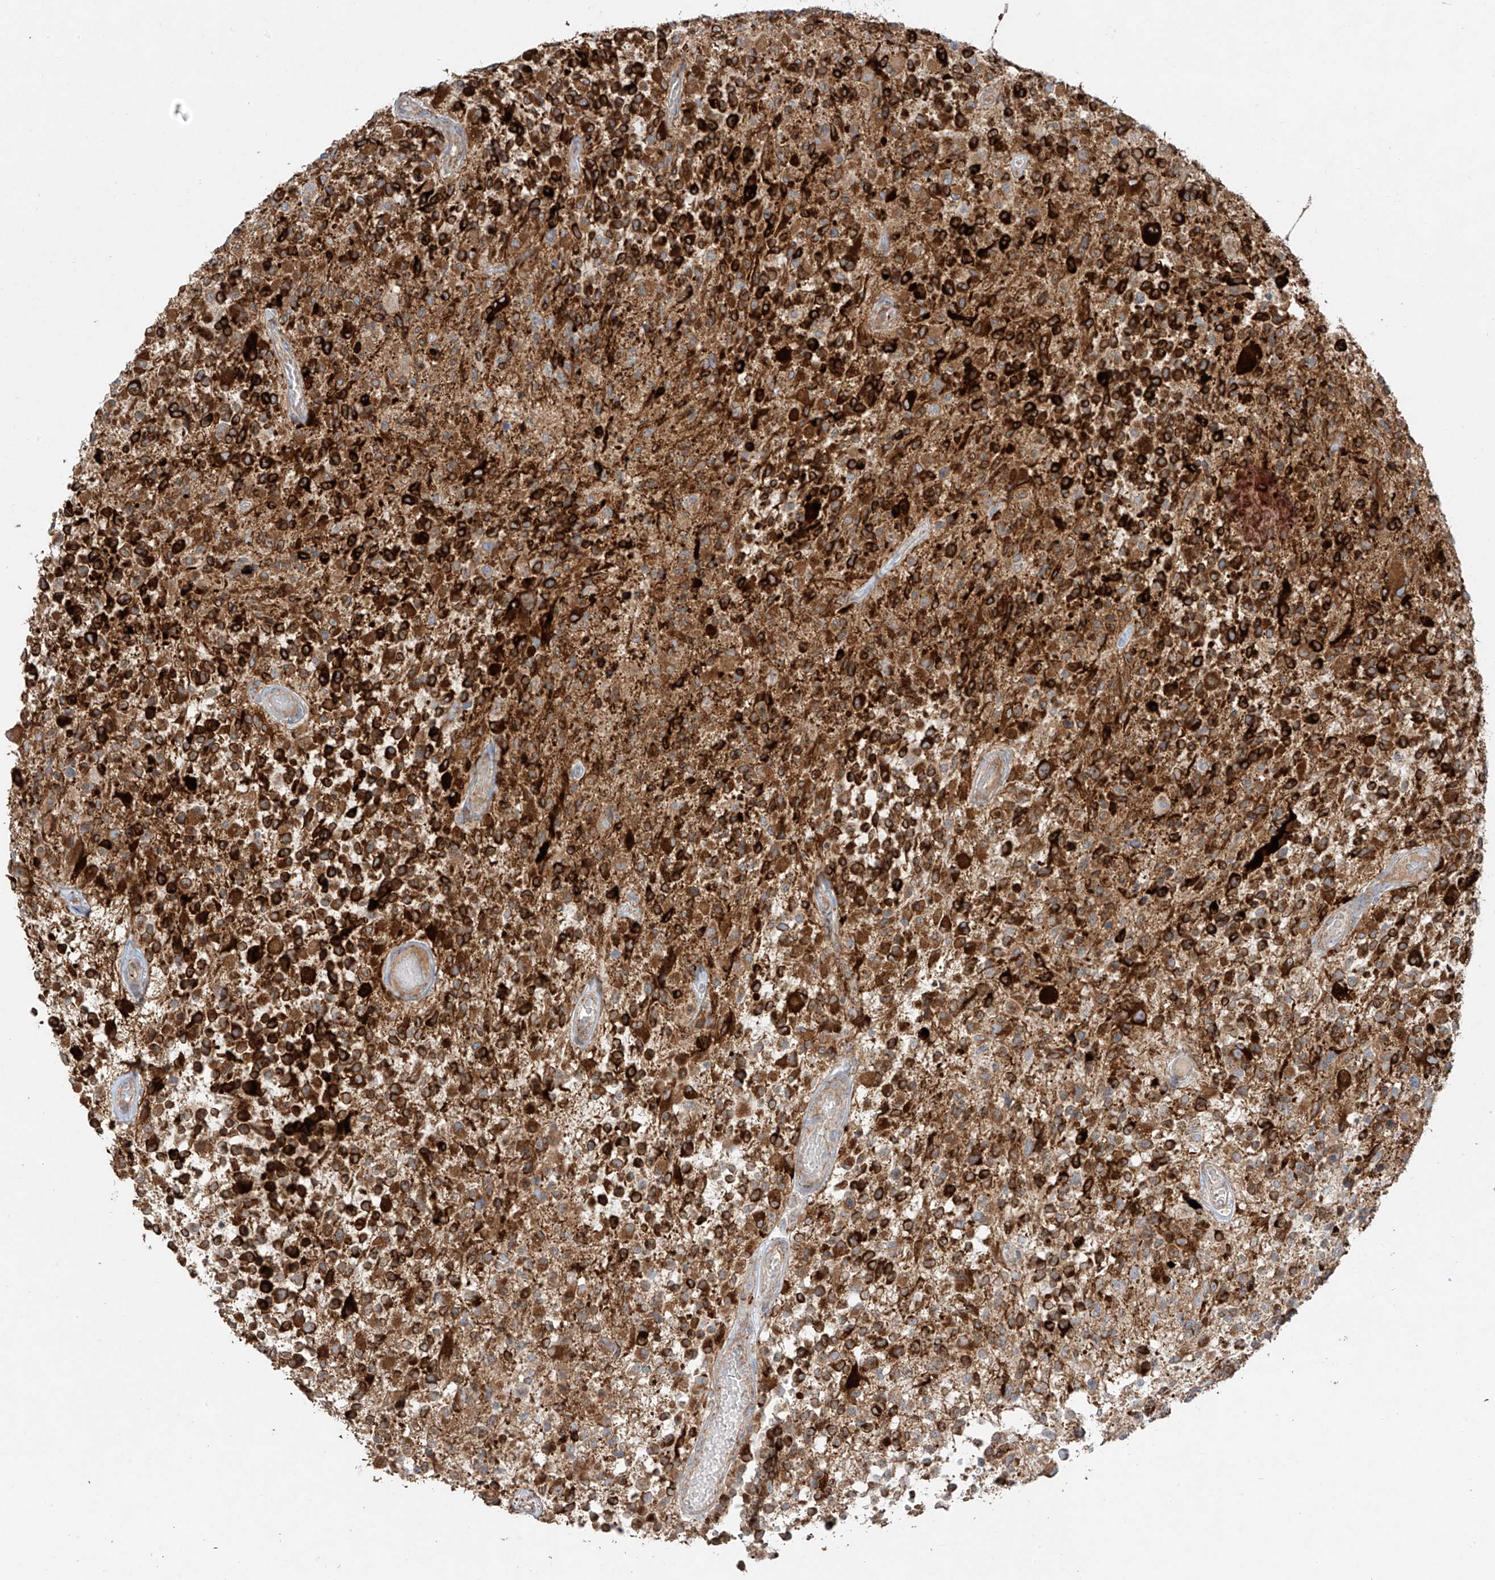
{"staining": {"intensity": "strong", "quantity": "25%-75%", "location": "cytoplasmic/membranous"}, "tissue": "glioma", "cell_type": "Tumor cells", "image_type": "cancer", "snomed": [{"axis": "morphology", "description": "Glioma, malignant, High grade"}, {"axis": "morphology", "description": "Glioblastoma, NOS"}, {"axis": "topography", "description": "Brain"}], "caption": "Immunohistochemical staining of glioblastoma shows strong cytoplasmic/membranous protein positivity in about 25%-75% of tumor cells. (DAB = brown stain, brightfield microscopy at high magnification).", "gene": "COLGALT2", "patient": {"sex": "male", "age": 60}}